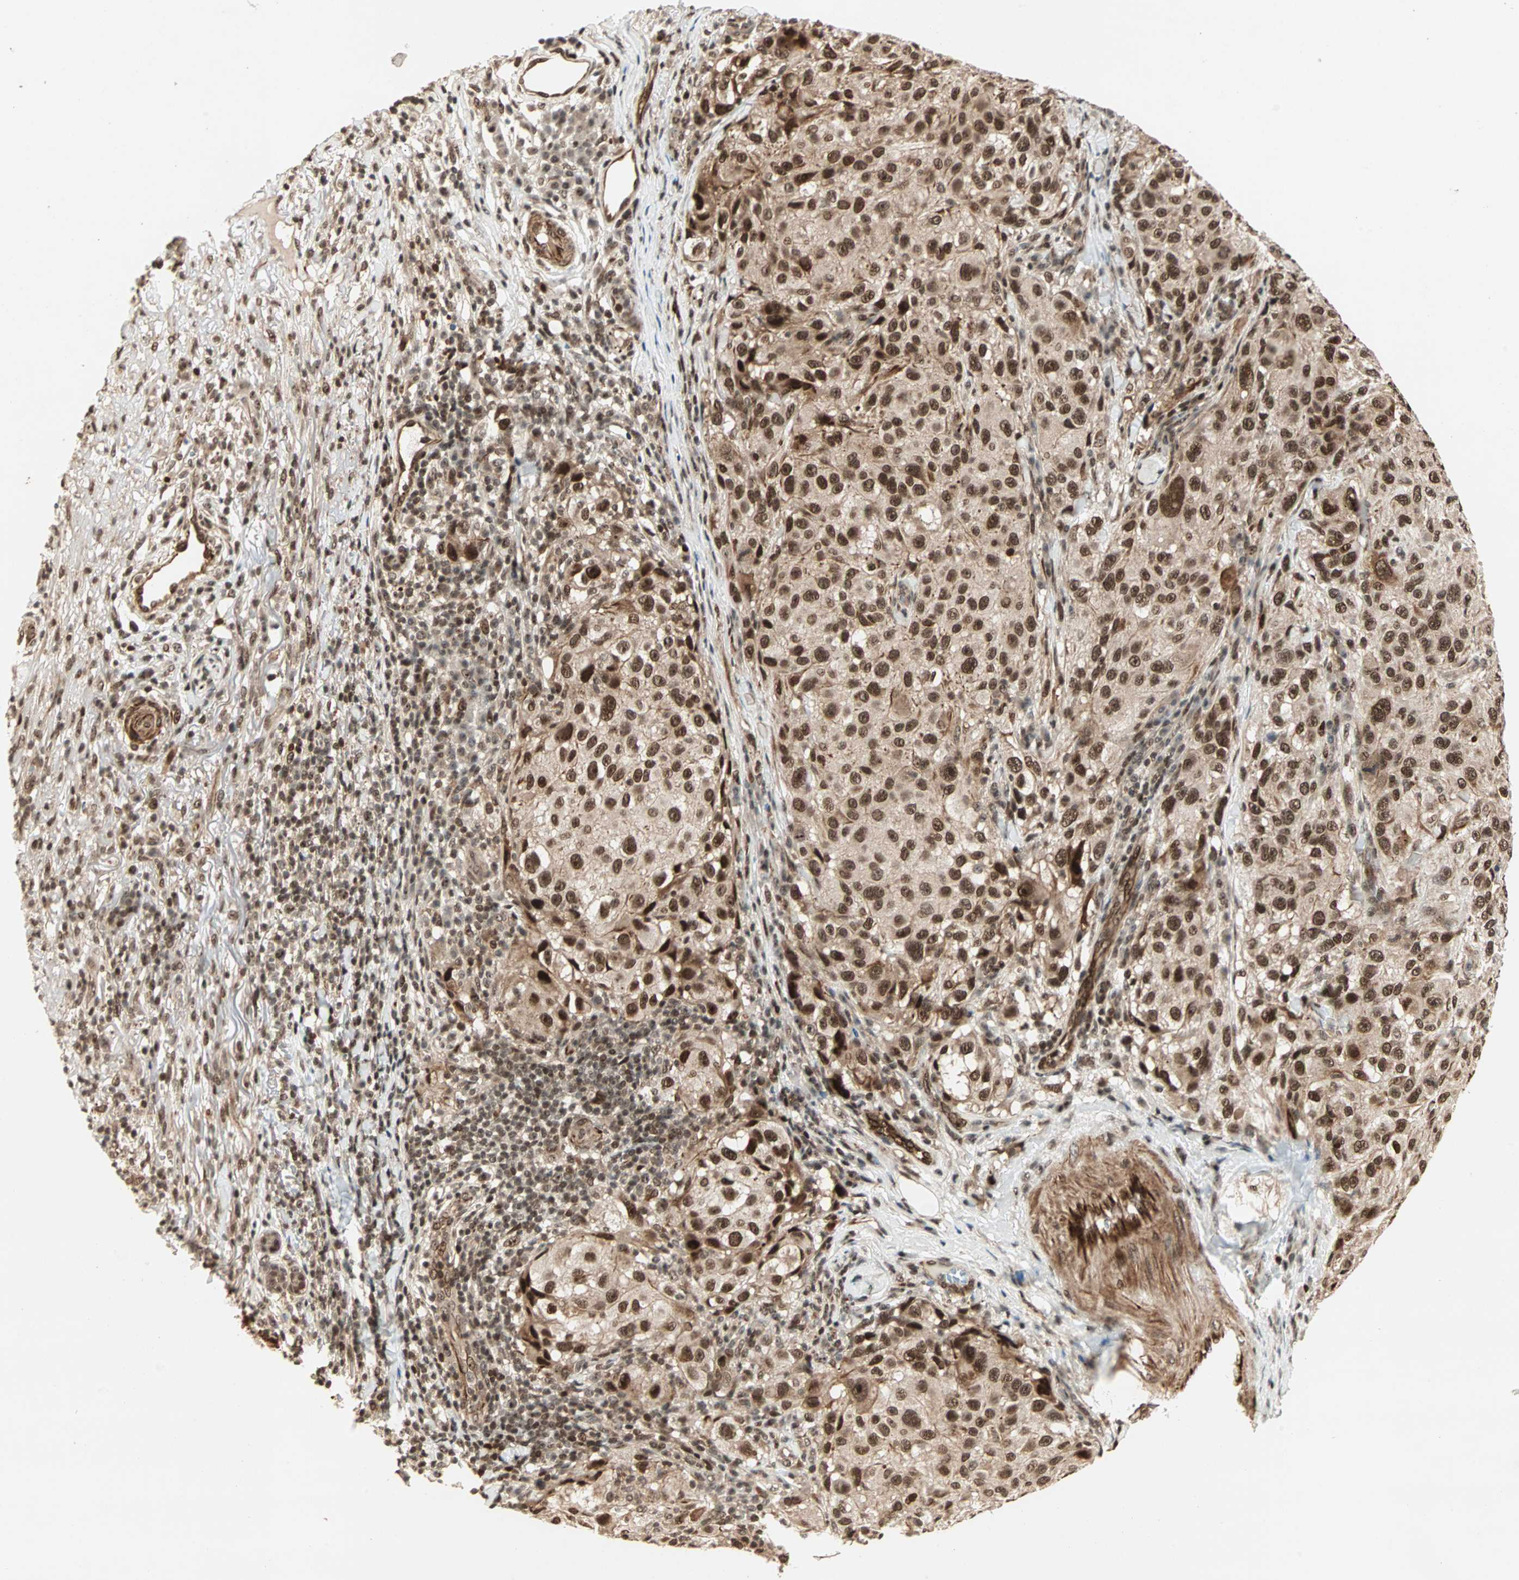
{"staining": {"intensity": "strong", "quantity": ">75%", "location": "cytoplasmic/membranous,nuclear"}, "tissue": "melanoma", "cell_type": "Tumor cells", "image_type": "cancer", "snomed": [{"axis": "morphology", "description": "Necrosis, NOS"}, {"axis": "morphology", "description": "Malignant melanoma, NOS"}, {"axis": "topography", "description": "Skin"}], "caption": "Immunohistochemistry (IHC) staining of melanoma, which reveals high levels of strong cytoplasmic/membranous and nuclear expression in about >75% of tumor cells indicating strong cytoplasmic/membranous and nuclear protein staining. The staining was performed using DAB (brown) for protein detection and nuclei were counterstained in hematoxylin (blue).", "gene": "ZBED9", "patient": {"sex": "female", "age": 87}}